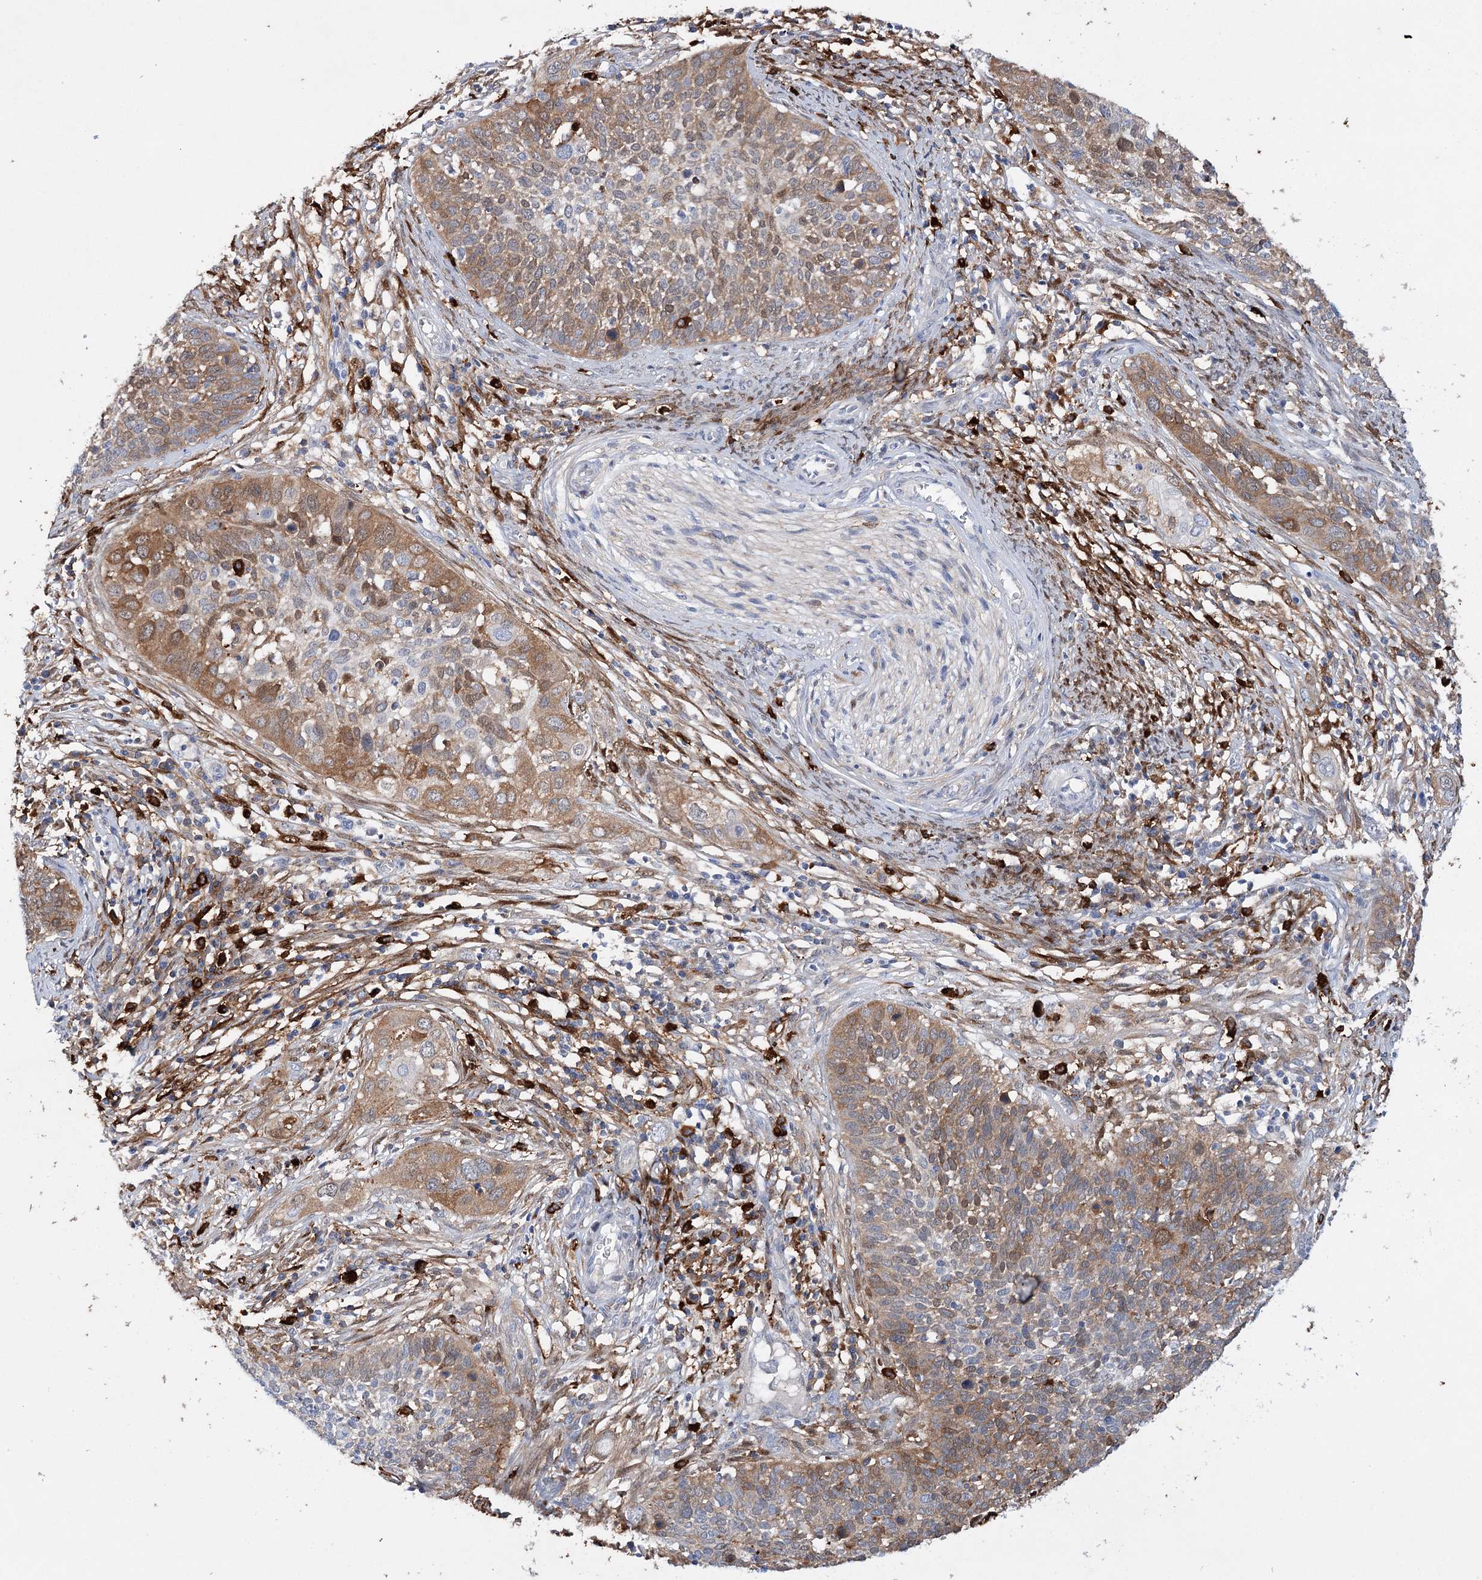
{"staining": {"intensity": "moderate", "quantity": ">75%", "location": "cytoplasmic/membranous"}, "tissue": "cervical cancer", "cell_type": "Tumor cells", "image_type": "cancer", "snomed": [{"axis": "morphology", "description": "Squamous cell carcinoma, NOS"}, {"axis": "topography", "description": "Cervix"}], "caption": "High-magnification brightfield microscopy of squamous cell carcinoma (cervical) stained with DAB (3,3'-diaminobenzidine) (brown) and counterstained with hematoxylin (blue). tumor cells exhibit moderate cytoplasmic/membranous positivity is identified in about>75% of cells. (brown staining indicates protein expression, while blue staining denotes nuclei).", "gene": "CFAP46", "patient": {"sex": "female", "age": 34}}